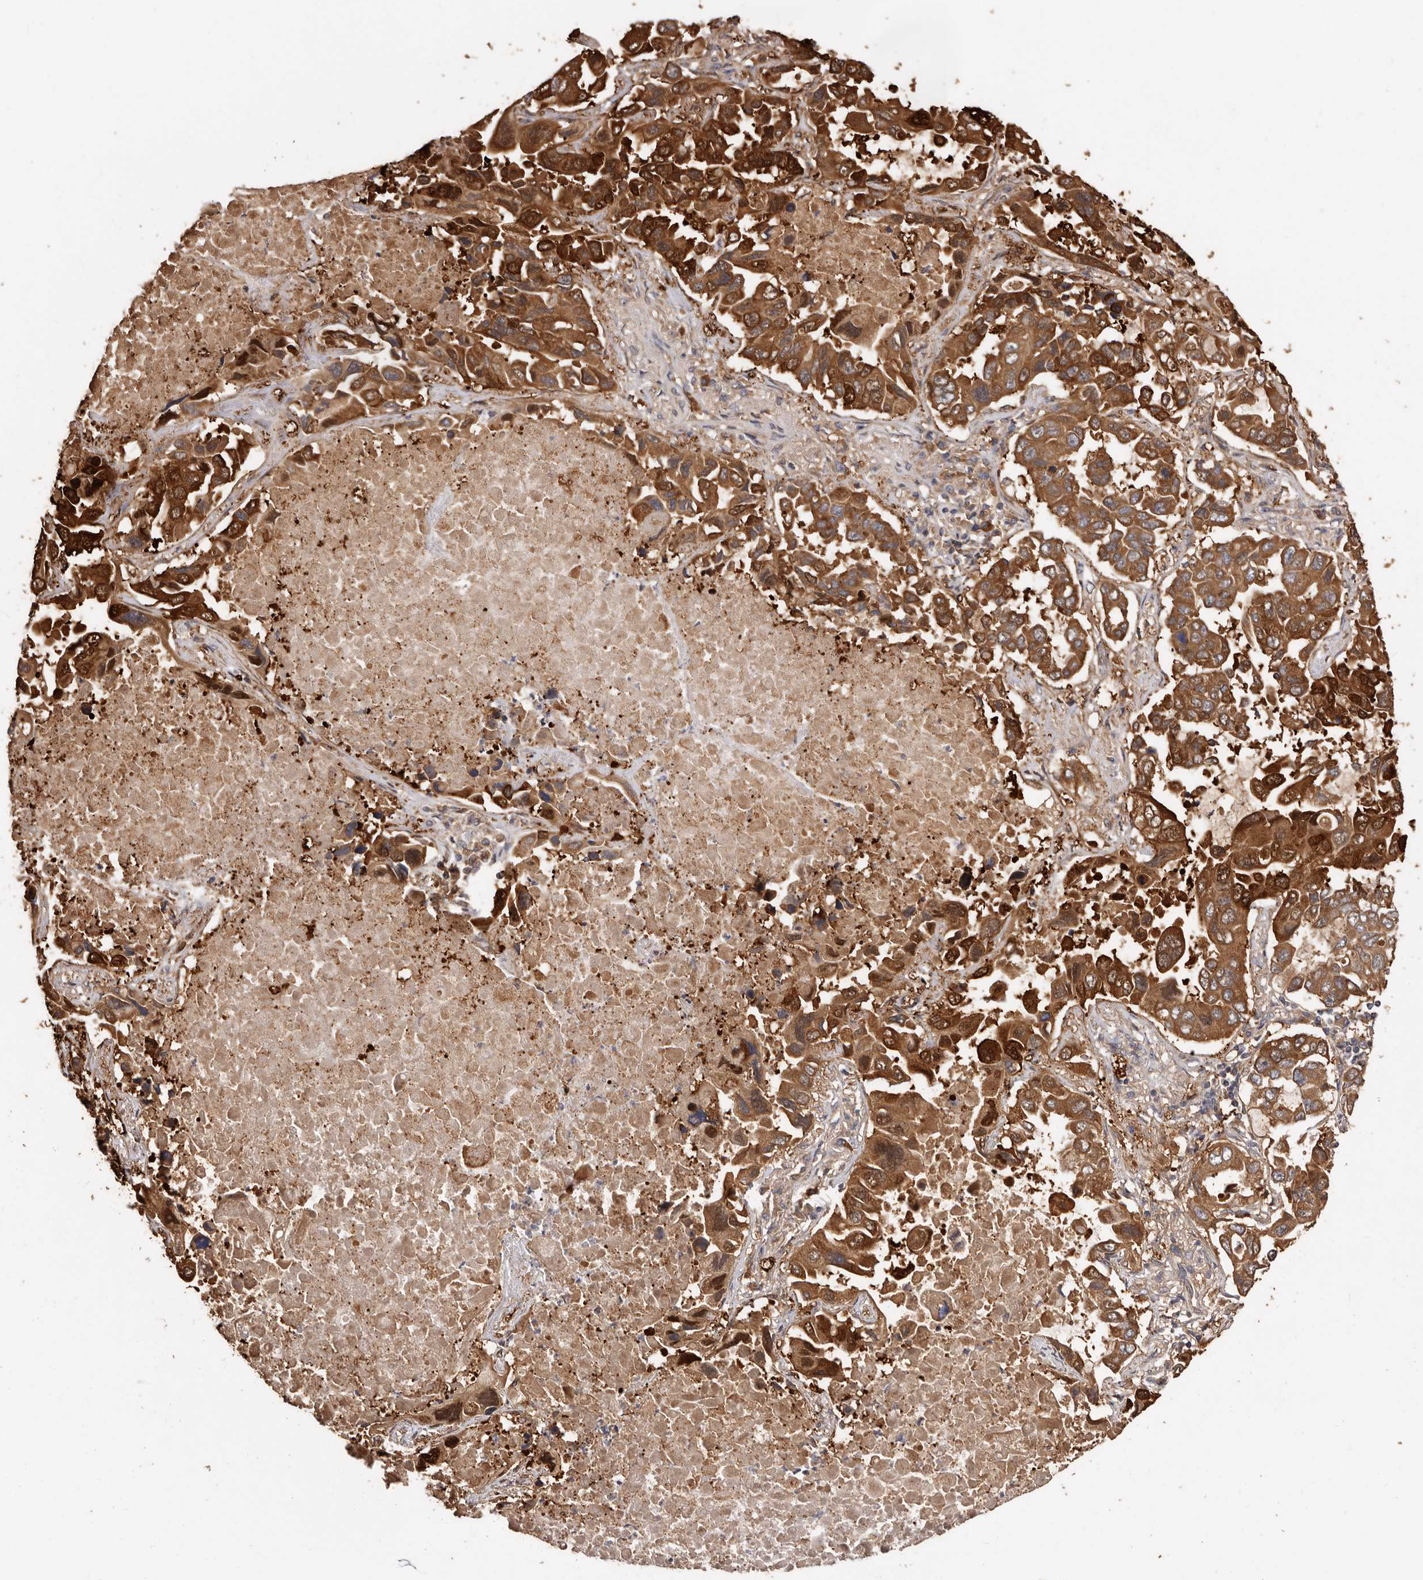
{"staining": {"intensity": "moderate", "quantity": ">75%", "location": "cytoplasmic/membranous"}, "tissue": "lung cancer", "cell_type": "Tumor cells", "image_type": "cancer", "snomed": [{"axis": "morphology", "description": "Adenocarcinoma, NOS"}, {"axis": "topography", "description": "Lung"}], "caption": "Lung cancer (adenocarcinoma) stained with DAB IHC demonstrates medium levels of moderate cytoplasmic/membranous positivity in about >75% of tumor cells.", "gene": "COQ8B", "patient": {"sex": "male", "age": 64}}